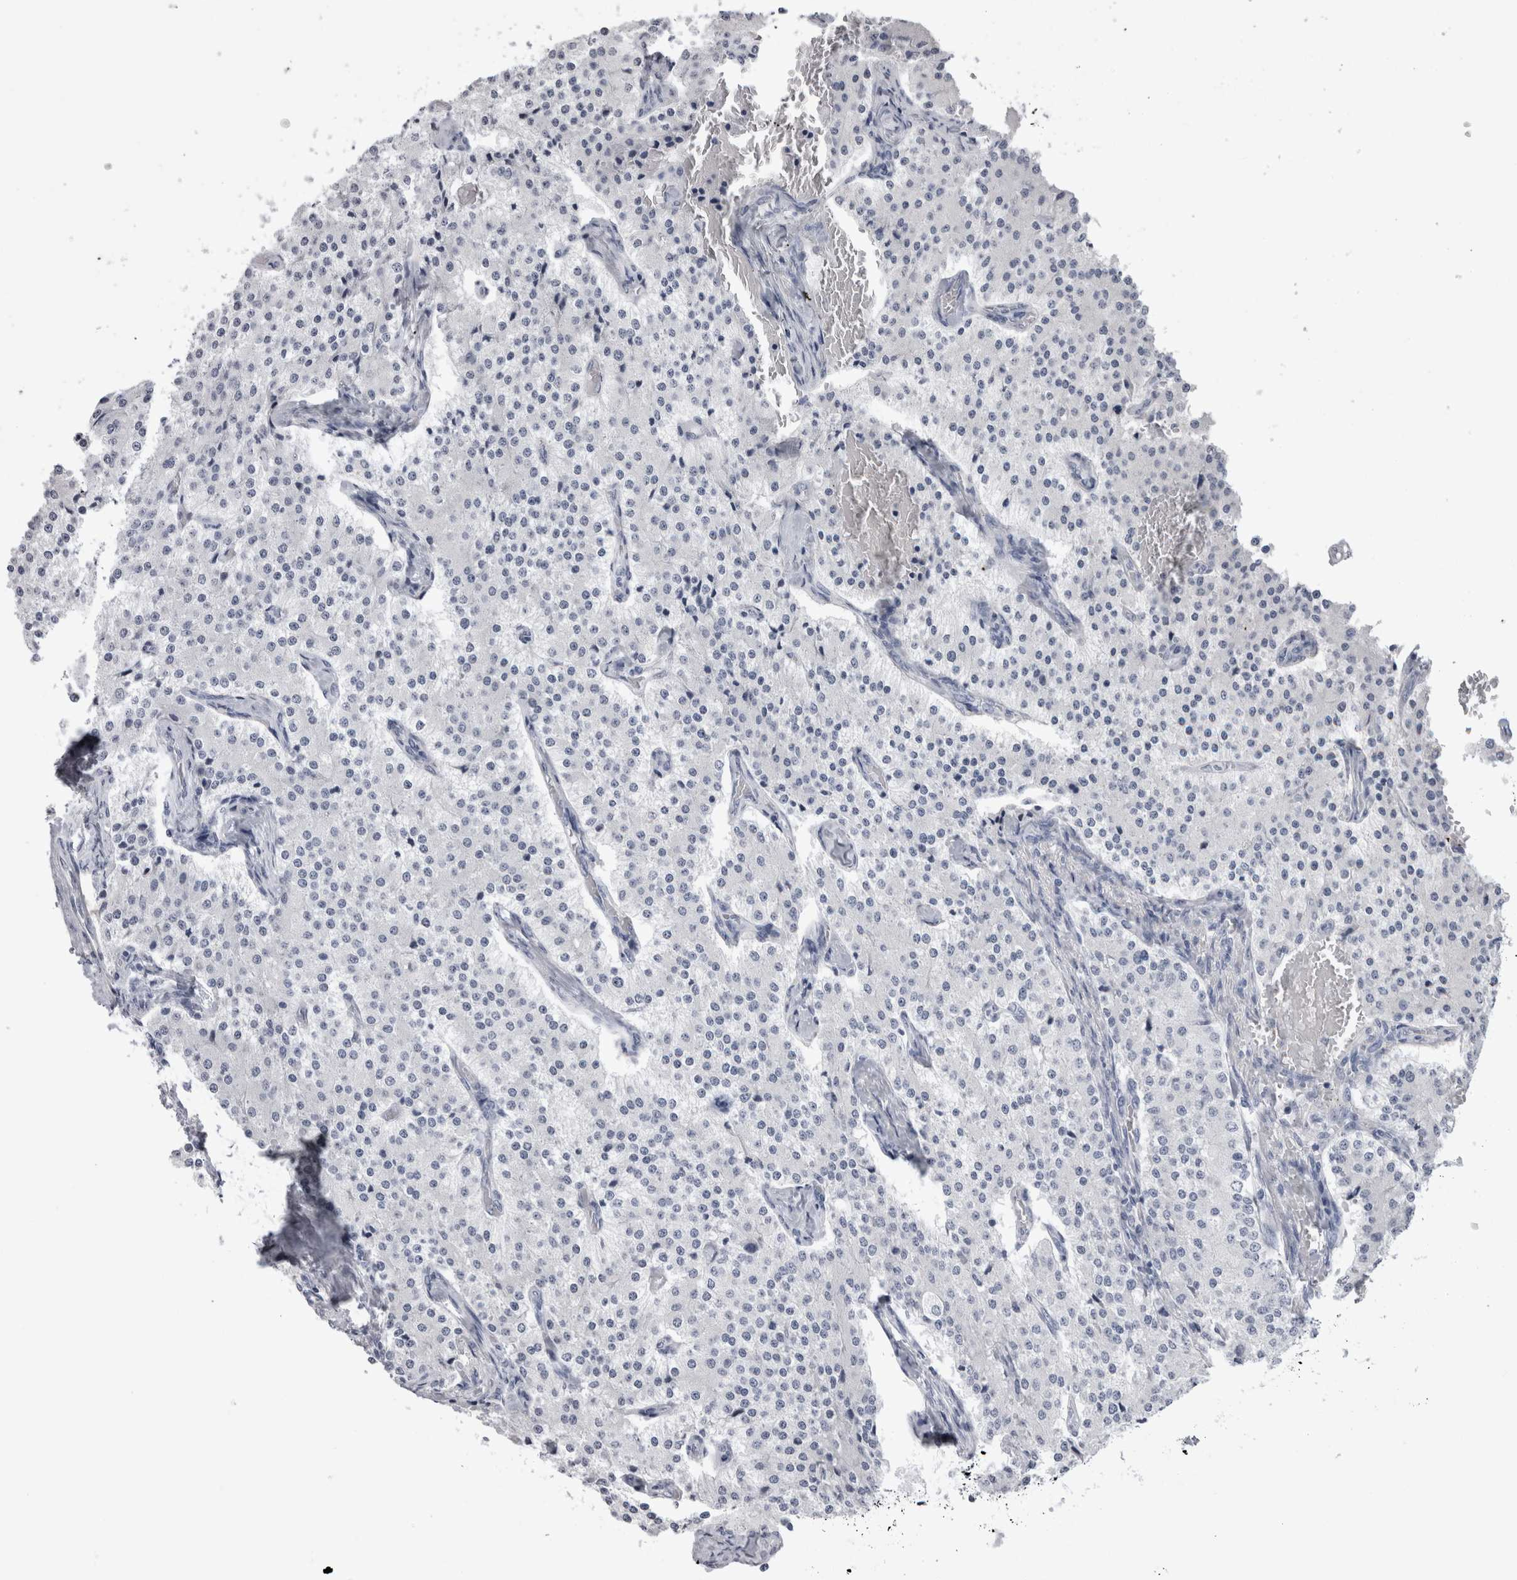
{"staining": {"intensity": "negative", "quantity": "none", "location": "none"}, "tissue": "carcinoid", "cell_type": "Tumor cells", "image_type": "cancer", "snomed": [{"axis": "morphology", "description": "Carcinoid, malignant, NOS"}, {"axis": "topography", "description": "Colon"}], "caption": "Carcinoid (malignant) was stained to show a protein in brown. There is no significant expression in tumor cells.", "gene": "ADAM2", "patient": {"sex": "female", "age": 52}}